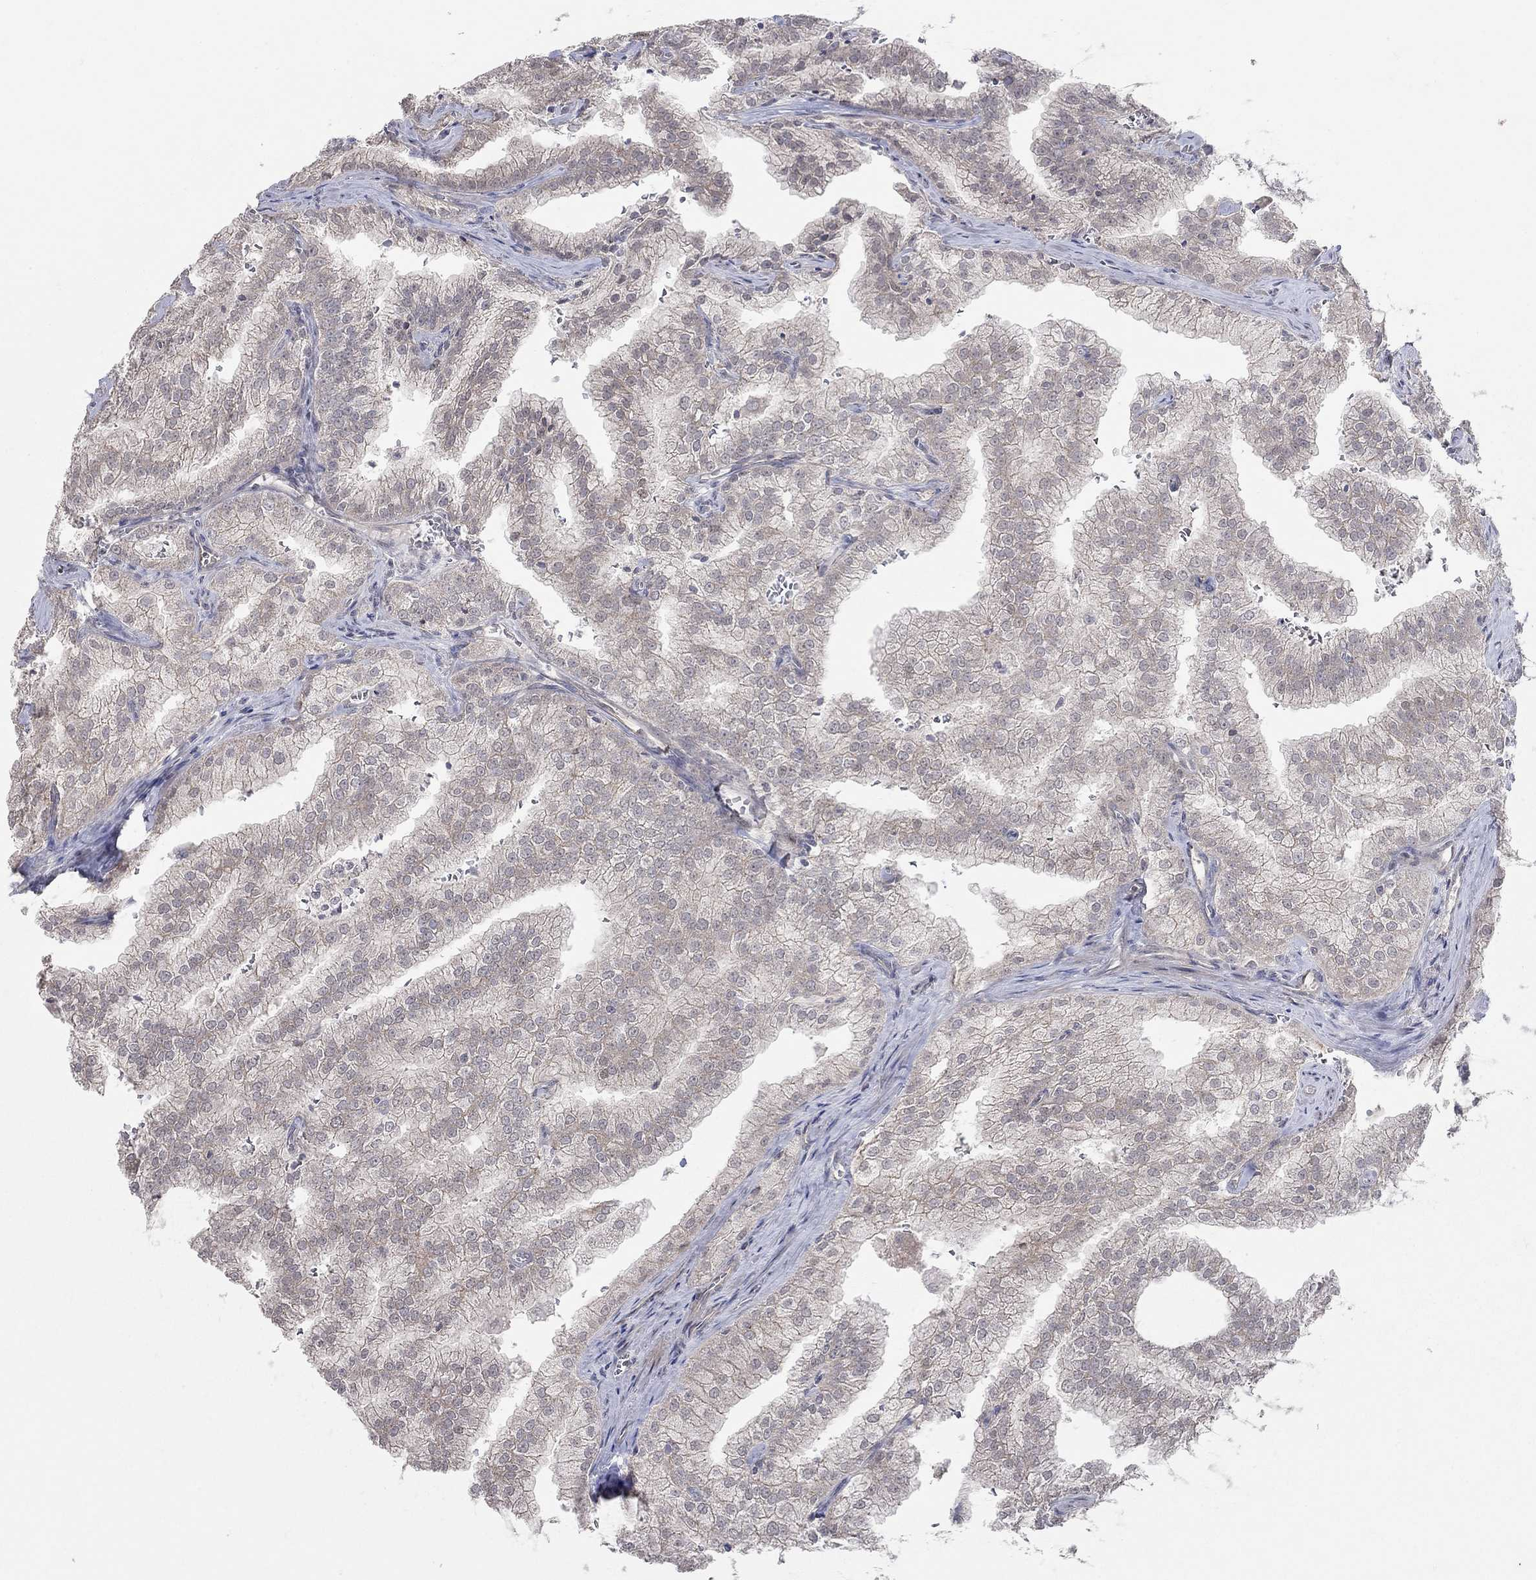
{"staining": {"intensity": "negative", "quantity": "none", "location": "none"}, "tissue": "prostate cancer", "cell_type": "Tumor cells", "image_type": "cancer", "snomed": [{"axis": "morphology", "description": "Adenocarcinoma, NOS"}, {"axis": "topography", "description": "Prostate"}], "caption": "Adenocarcinoma (prostate) was stained to show a protein in brown. There is no significant positivity in tumor cells.", "gene": "WASF3", "patient": {"sex": "male", "age": 70}}